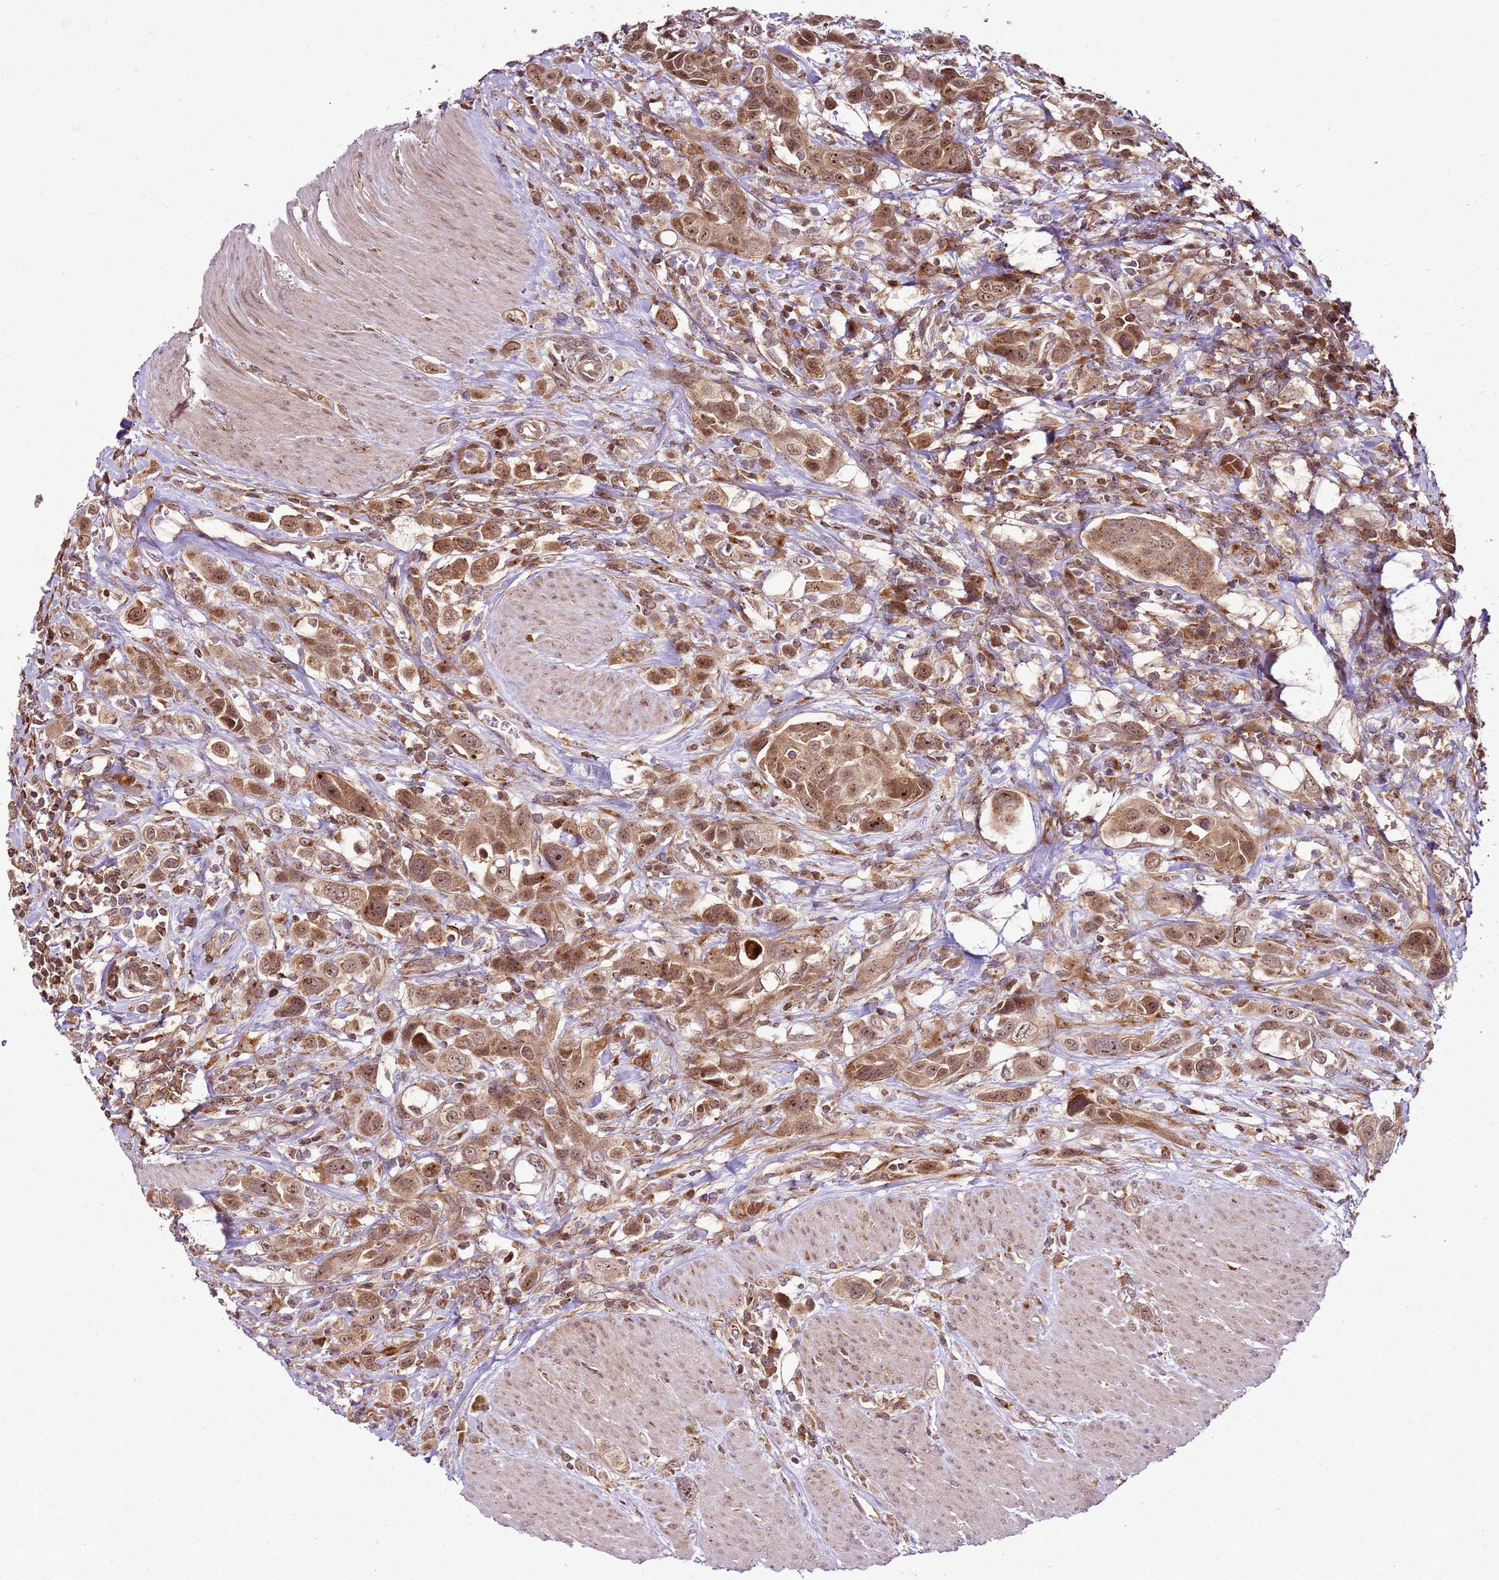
{"staining": {"intensity": "moderate", "quantity": ">75%", "location": "cytoplasmic/membranous,nuclear"}, "tissue": "urothelial cancer", "cell_type": "Tumor cells", "image_type": "cancer", "snomed": [{"axis": "morphology", "description": "Urothelial carcinoma, High grade"}, {"axis": "topography", "description": "Urinary bladder"}], "caption": "Urothelial carcinoma (high-grade) stained with DAB immunohistochemistry (IHC) reveals medium levels of moderate cytoplasmic/membranous and nuclear positivity in about >75% of tumor cells. The protein of interest is shown in brown color, while the nuclei are stained blue.", "gene": "RASA3", "patient": {"sex": "male", "age": 50}}